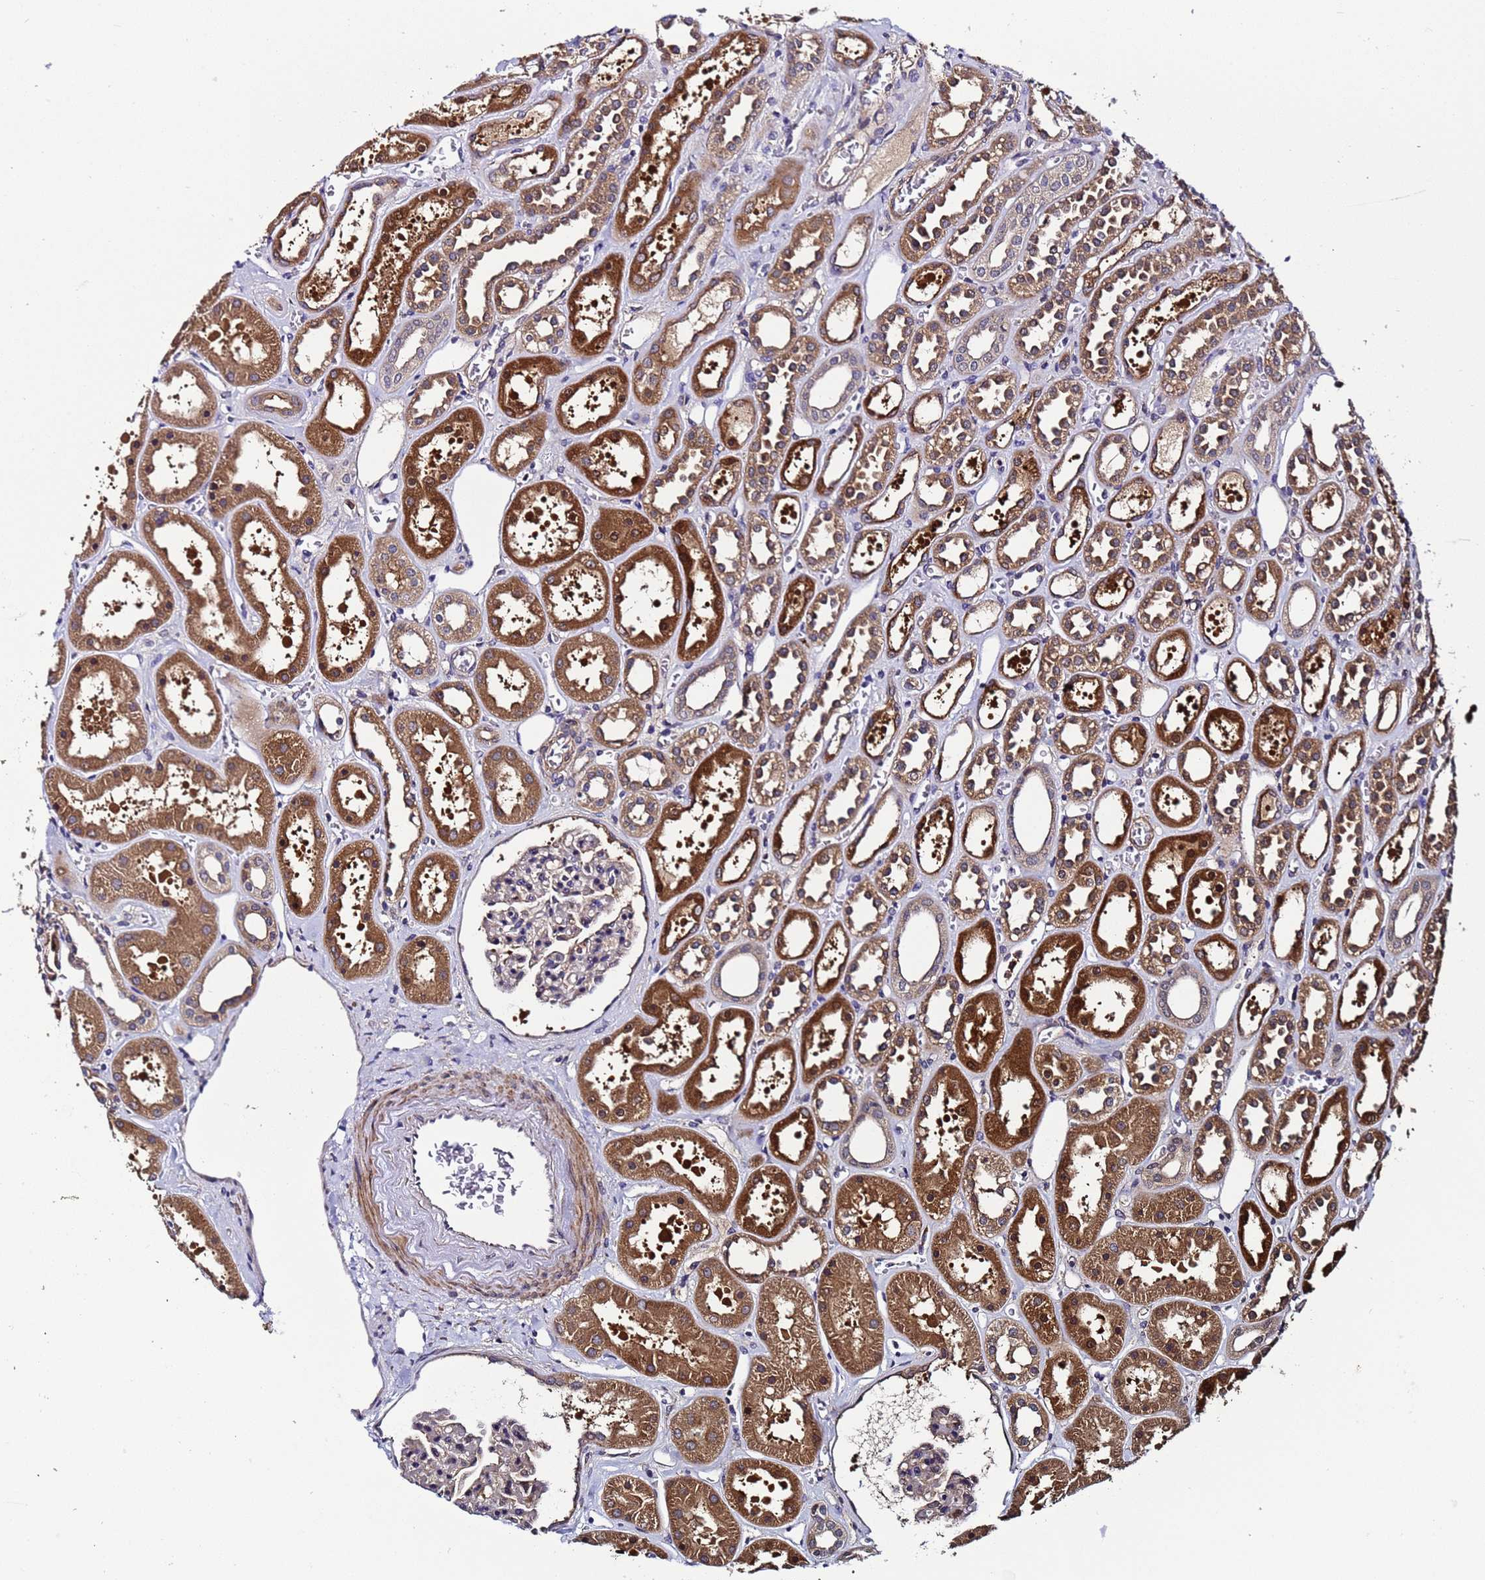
{"staining": {"intensity": "moderate", "quantity": "<25%", "location": "cytoplasmic/membranous"}, "tissue": "kidney", "cell_type": "Cells in glomeruli", "image_type": "normal", "snomed": [{"axis": "morphology", "description": "Normal tissue, NOS"}, {"axis": "topography", "description": "Kidney"}], "caption": "Immunohistochemical staining of unremarkable kidney demonstrates moderate cytoplasmic/membranous protein positivity in about <25% of cells in glomeruli. (DAB (3,3'-diaminobenzidine) IHC, brown staining for protein, blue staining for nuclei).", "gene": "GSTCD", "patient": {"sex": "female", "age": 41}}